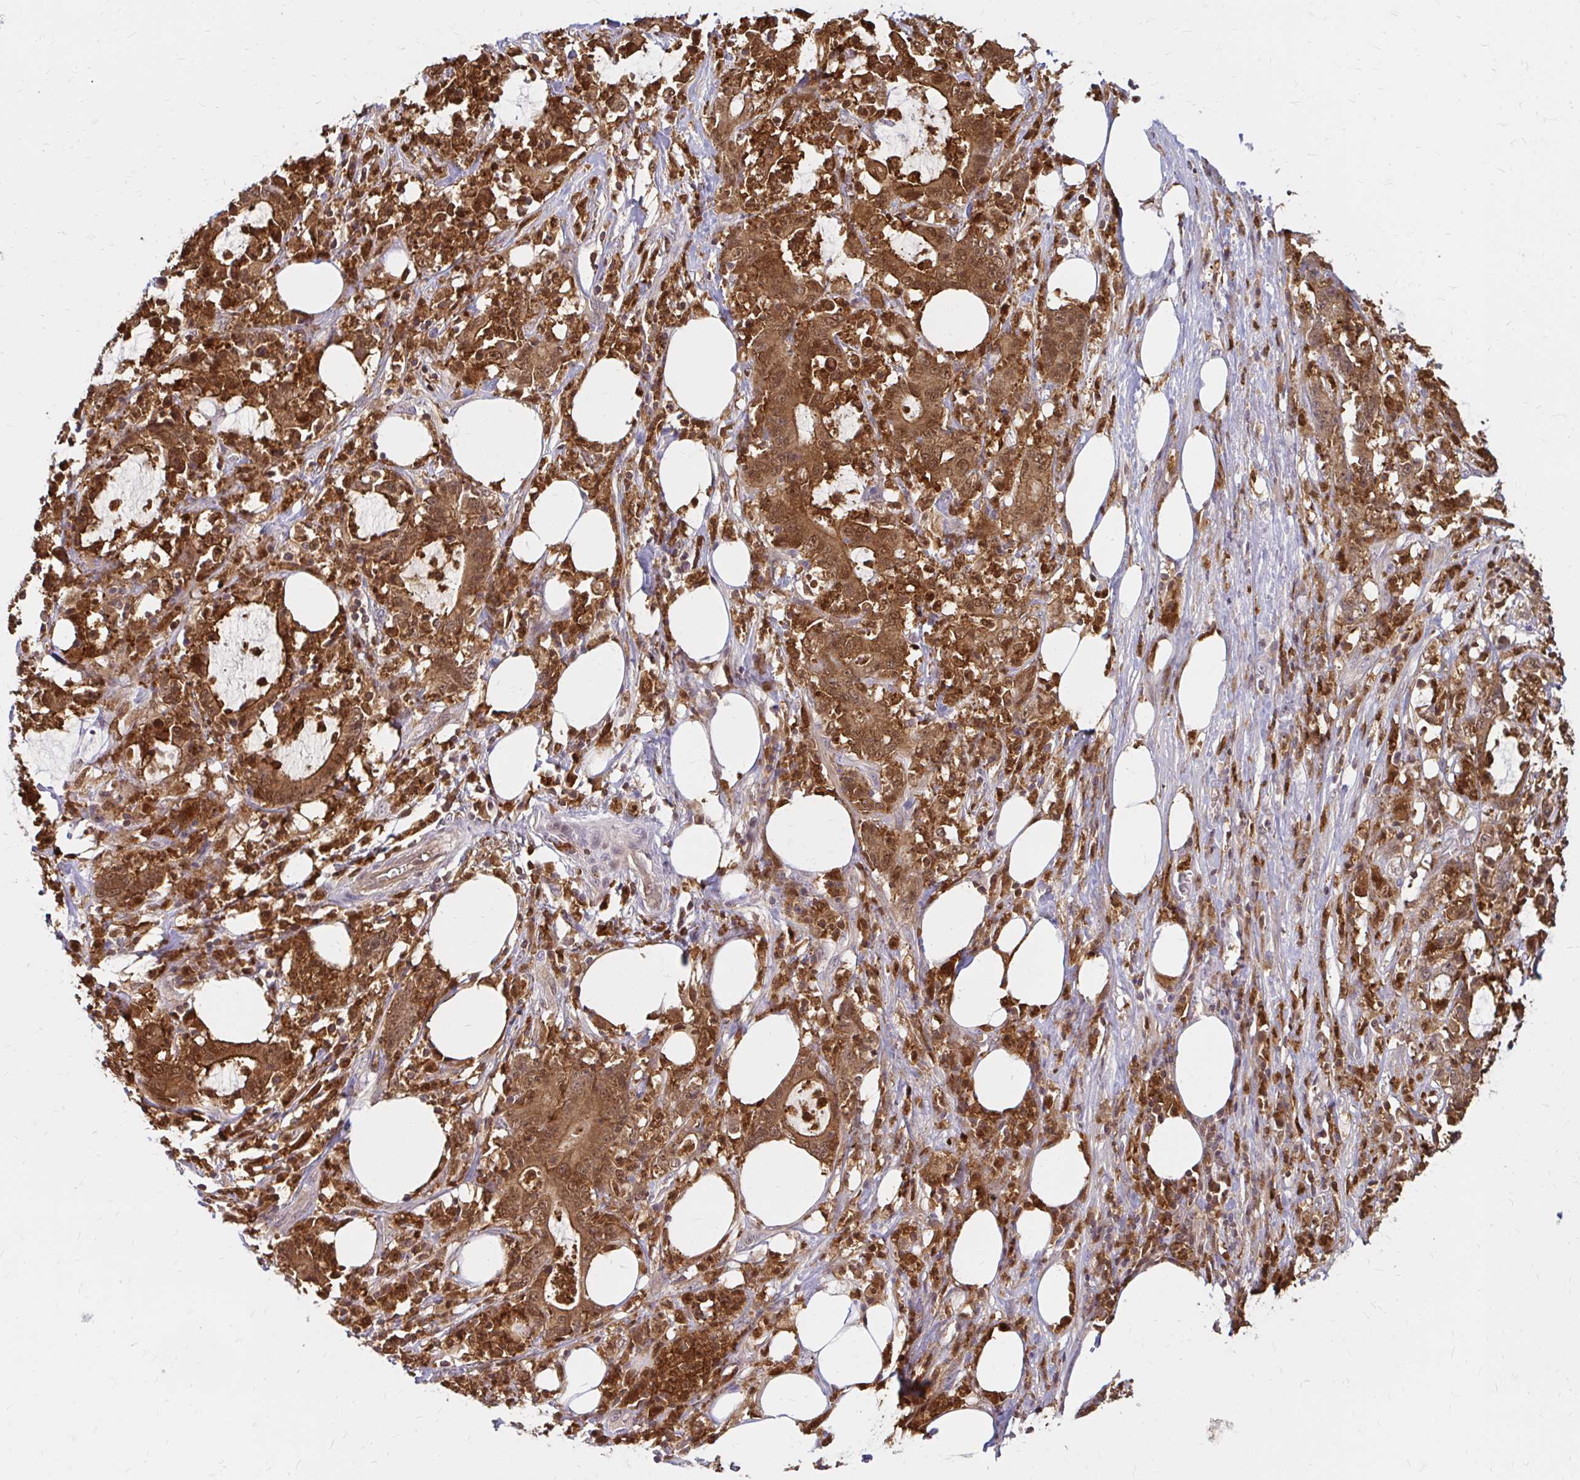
{"staining": {"intensity": "strong", "quantity": ">75%", "location": "cytoplasmic/membranous"}, "tissue": "stomach cancer", "cell_type": "Tumor cells", "image_type": "cancer", "snomed": [{"axis": "morphology", "description": "Adenocarcinoma, NOS"}, {"axis": "topography", "description": "Stomach, upper"}], "caption": "Human adenocarcinoma (stomach) stained for a protein (brown) exhibits strong cytoplasmic/membranous positive positivity in about >75% of tumor cells.", "gene": "PYCARD", "patient": {"sex": "male", "age": 68}}